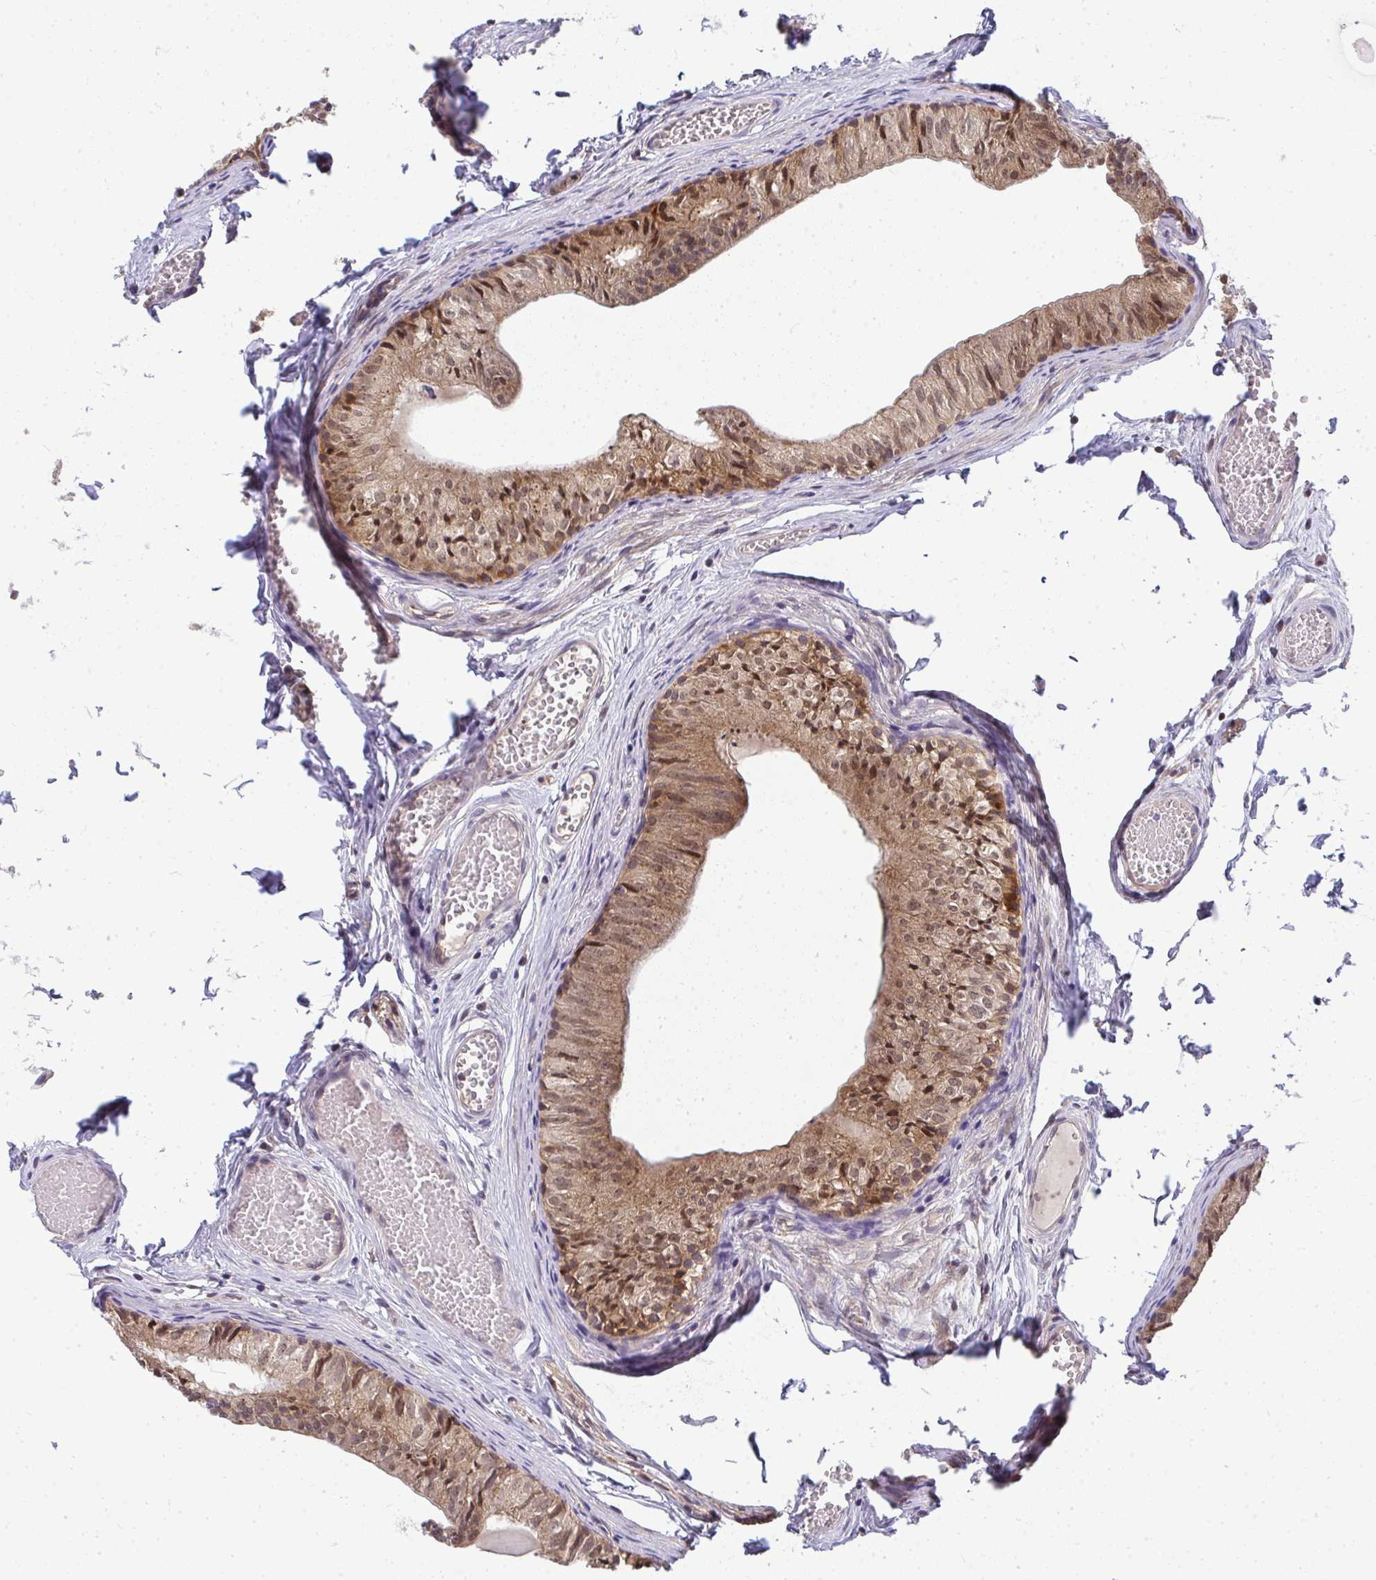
{"staining": {"intensity": "moderate", "quantity": ">75%", "location": "cytoplasmic/membranous"}, "tissue": "epididymis", "cell_type": "Glandular cells", "image_type": "normal", "snomed": [{"axis": "morphology", "description": "Normal tissue, NOS"}, {"axis": "topography", "description": "Epididymis"}], "caption": "This photomicrograph shows immunohistochemistry (IHC) staining of normal epididymis, with medium moderate cytoplasmic/membranous staining in approximately >75% of glandular cells.", "gene": "HDHD2", "patient": {"sex": "male", "age": 25}}